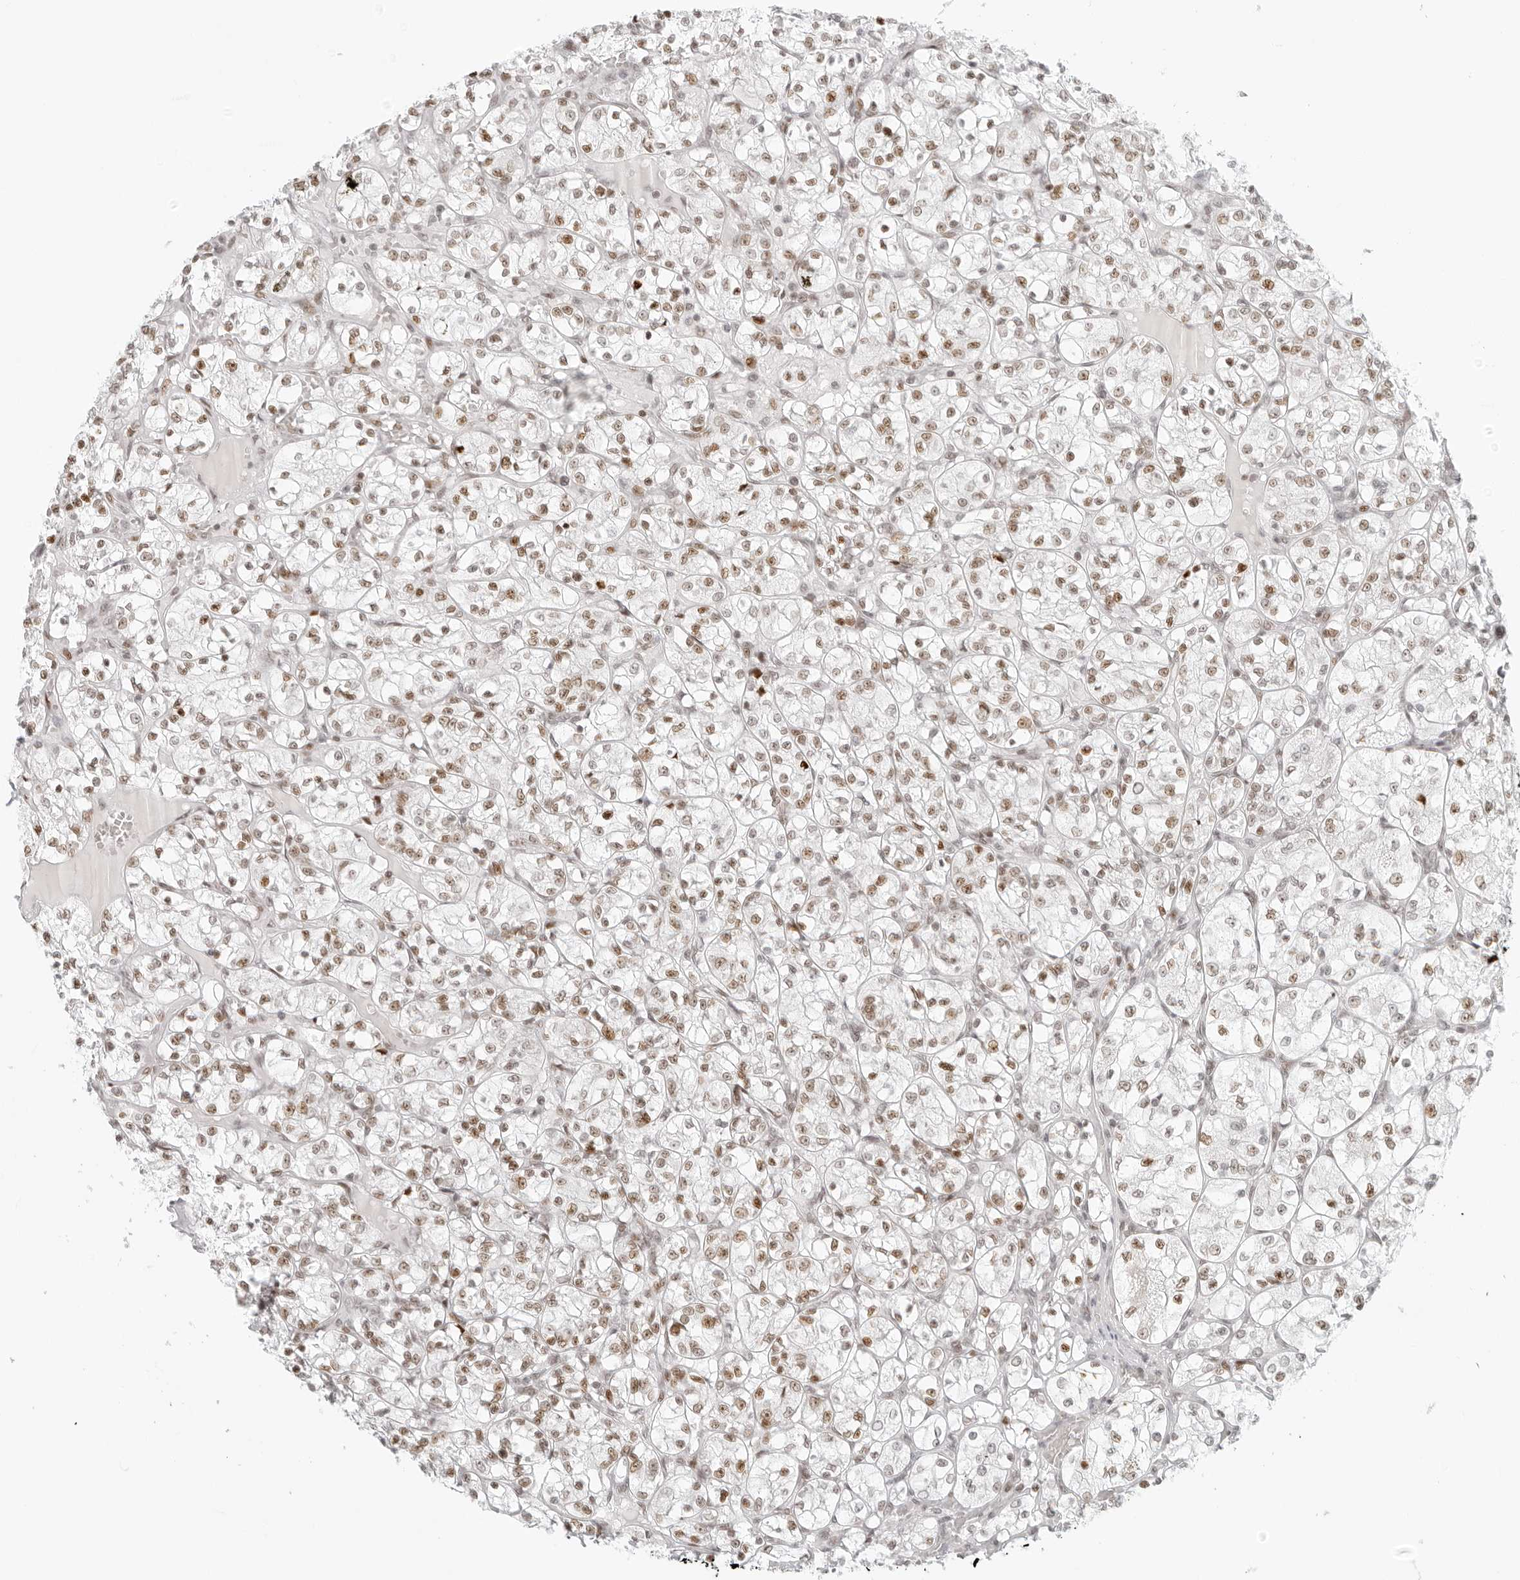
{"staining": {"intensity": "moderate", "quantity": "25%-75%", "location": "nuclear"}, "tissue": "renal cancer", "cell_type": "Tumor cells", "image_type": "cancer", "snomed": [{"axis": "morphology", "description": "Adenocarcinoma, NOS"}, {"axis": "topography", "description": "Kidney"}], "caption": "About 25%-75% of tumor cells in human renal cancer (adenocarcinoma) display moderate nuclear protein positivity as visualized by brown immunohistochemical staining.", "gene": "RCC1", "patient": {"sex": "female", "age": 69}}